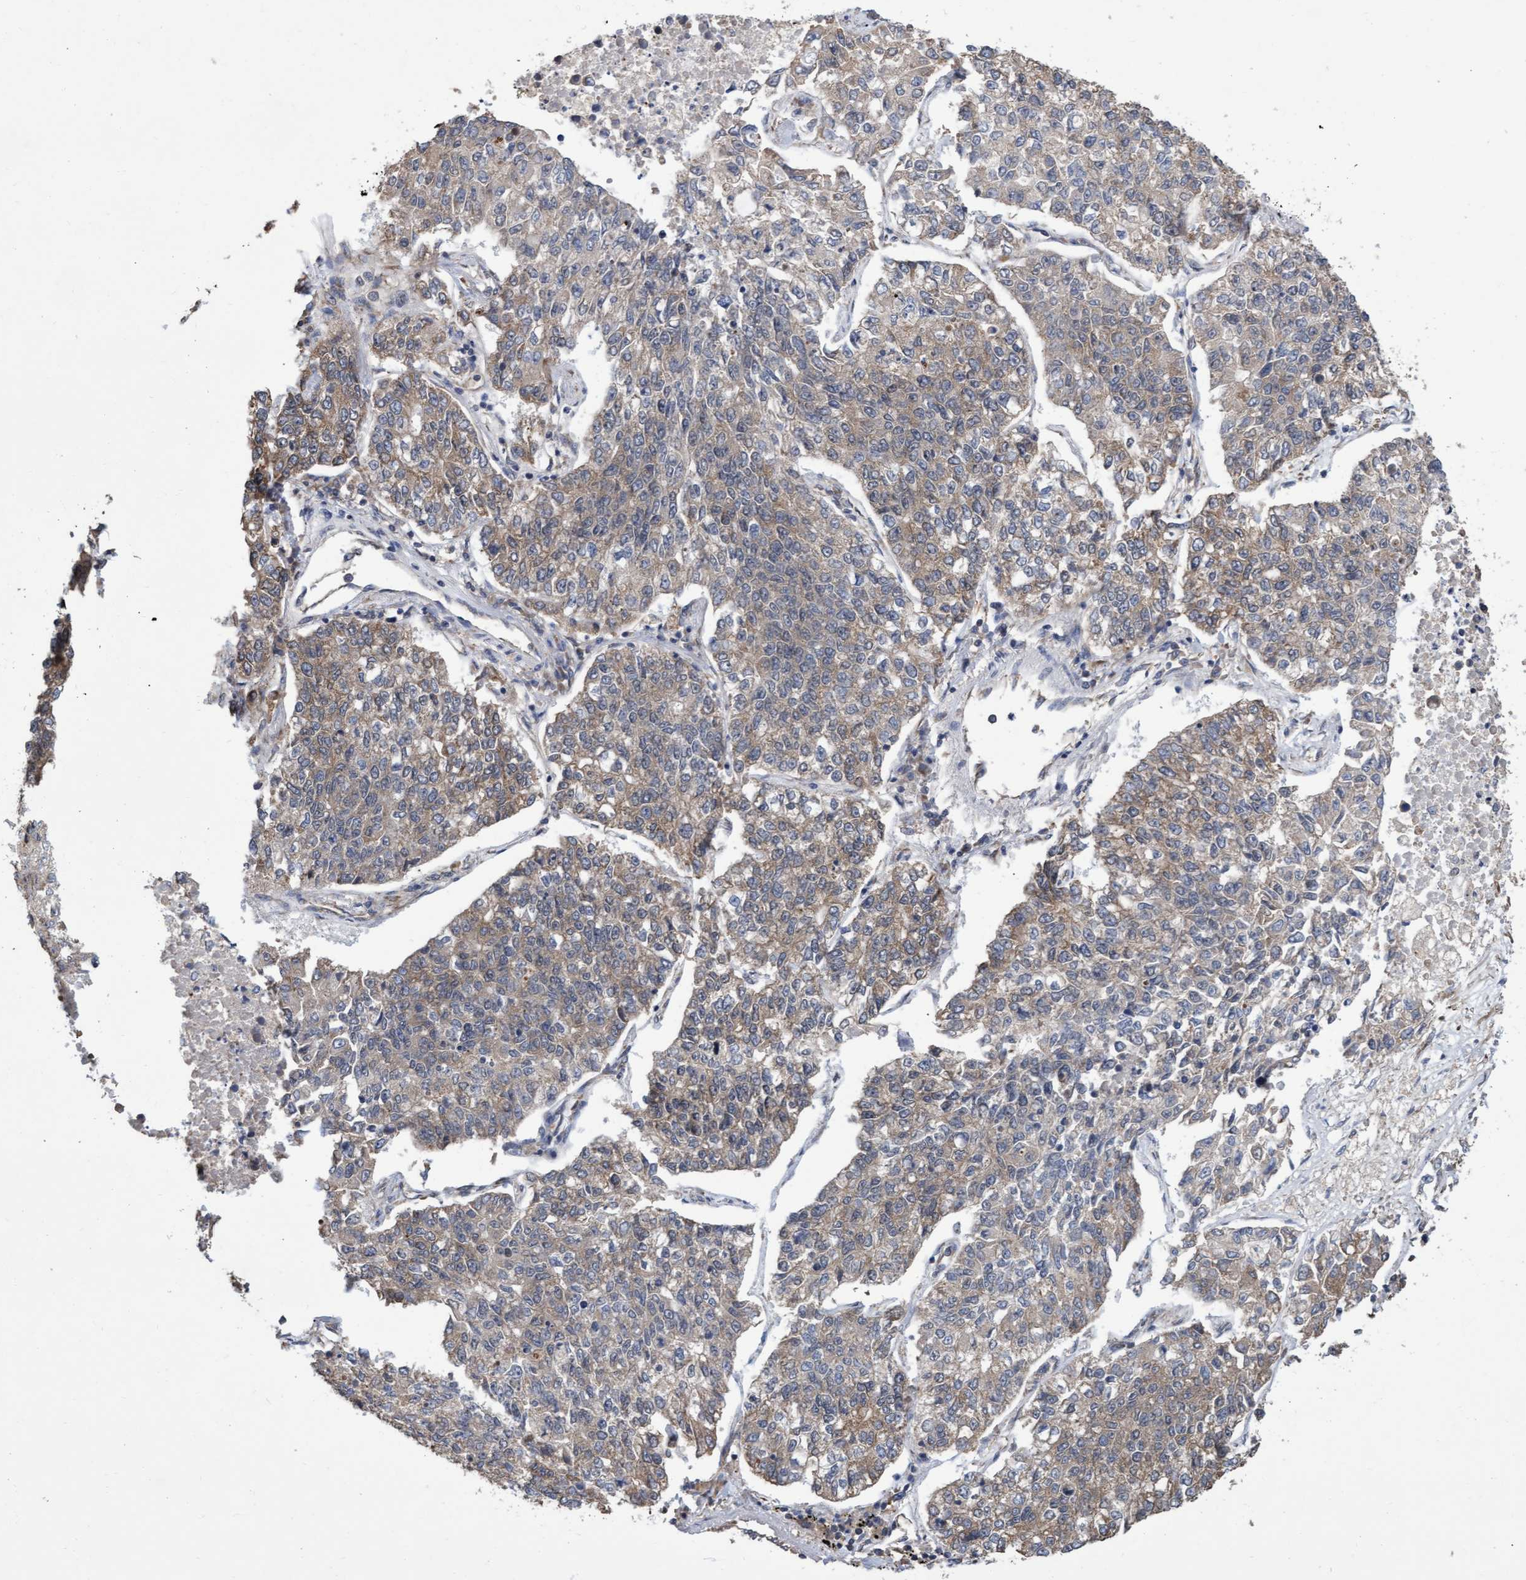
{"staining": {"intensity": "weak", "quantity": ">75%", "location": "cytoplasmic/membranous"}, "tissue": "lung cancer", "cell_type": "Tumor cells", "image_type": "cancer", "snomed": [{"axis": "morphology", "description": "Adenocarcinoma, NOS"}, {"axis": "topography", "description": "Lung"}], "caption": "Immunohistochemistry histopathology image of neoplastic tissue: human lung adenocarcinoma stained using immunohistochemistry reveals low levels of weak protein expression localized specifically in the cytoplasmic/membranous of tumor cells, appearing as a cytoplasmic/membranous brown color.", "gene": "ABCF2", "patient": {"sex": "male", "age": 49}}